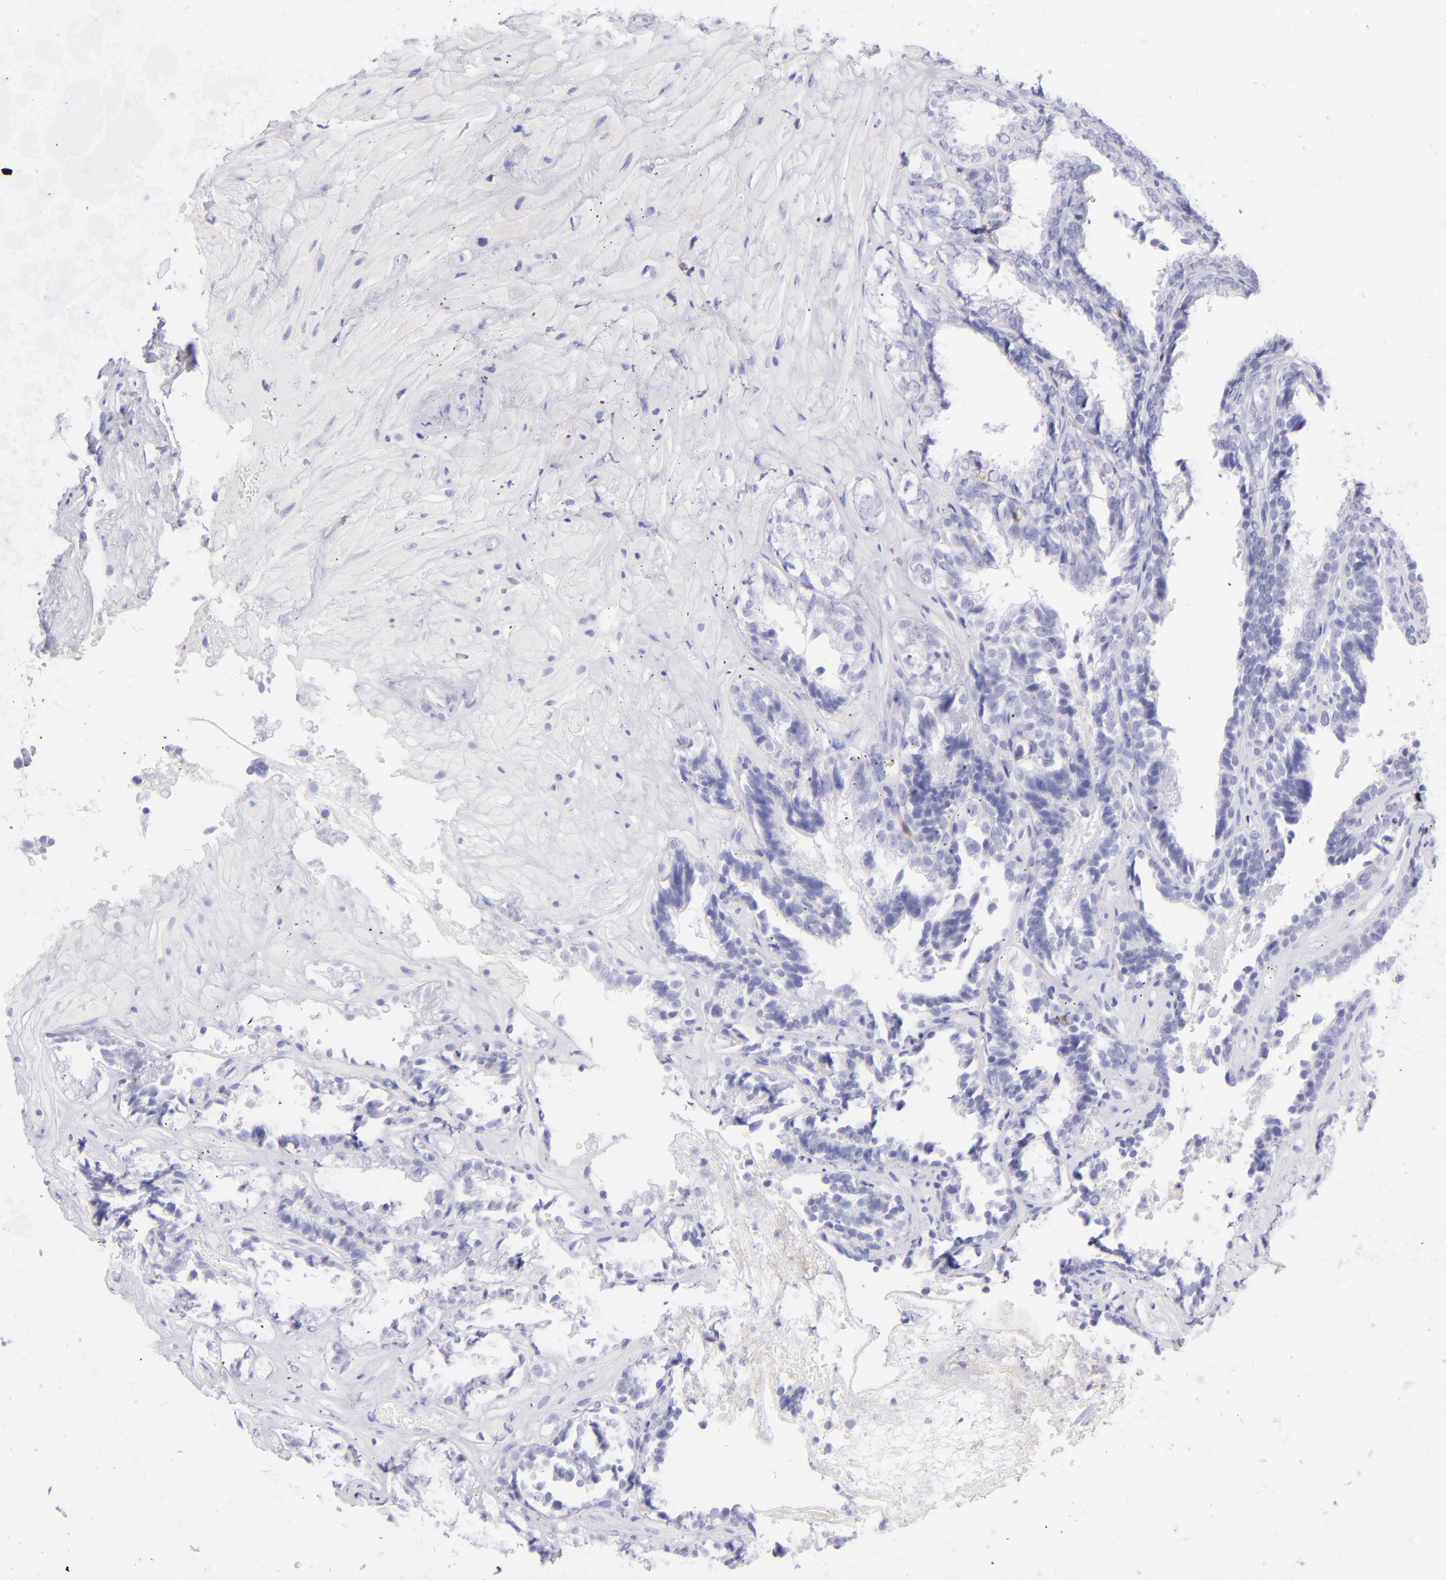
{"staining": {"intensity": "negative", "quantity": "none", "location": "none"}, "tissue": "seminal vesicle", "cell_type": "Glandular cells", "image_type": "normal", "snomed": [{"axis": "morphology", "description": "Normal tissue, NOS"}, {"axis": "topography", "description": "Seminal veicle"}], "caption": "Photomicrograph shows no significant protein staining in glandular cells of benign seminal vesicle.", "gene": "CD69", "patient": {"sex": "male", "age": 26}}